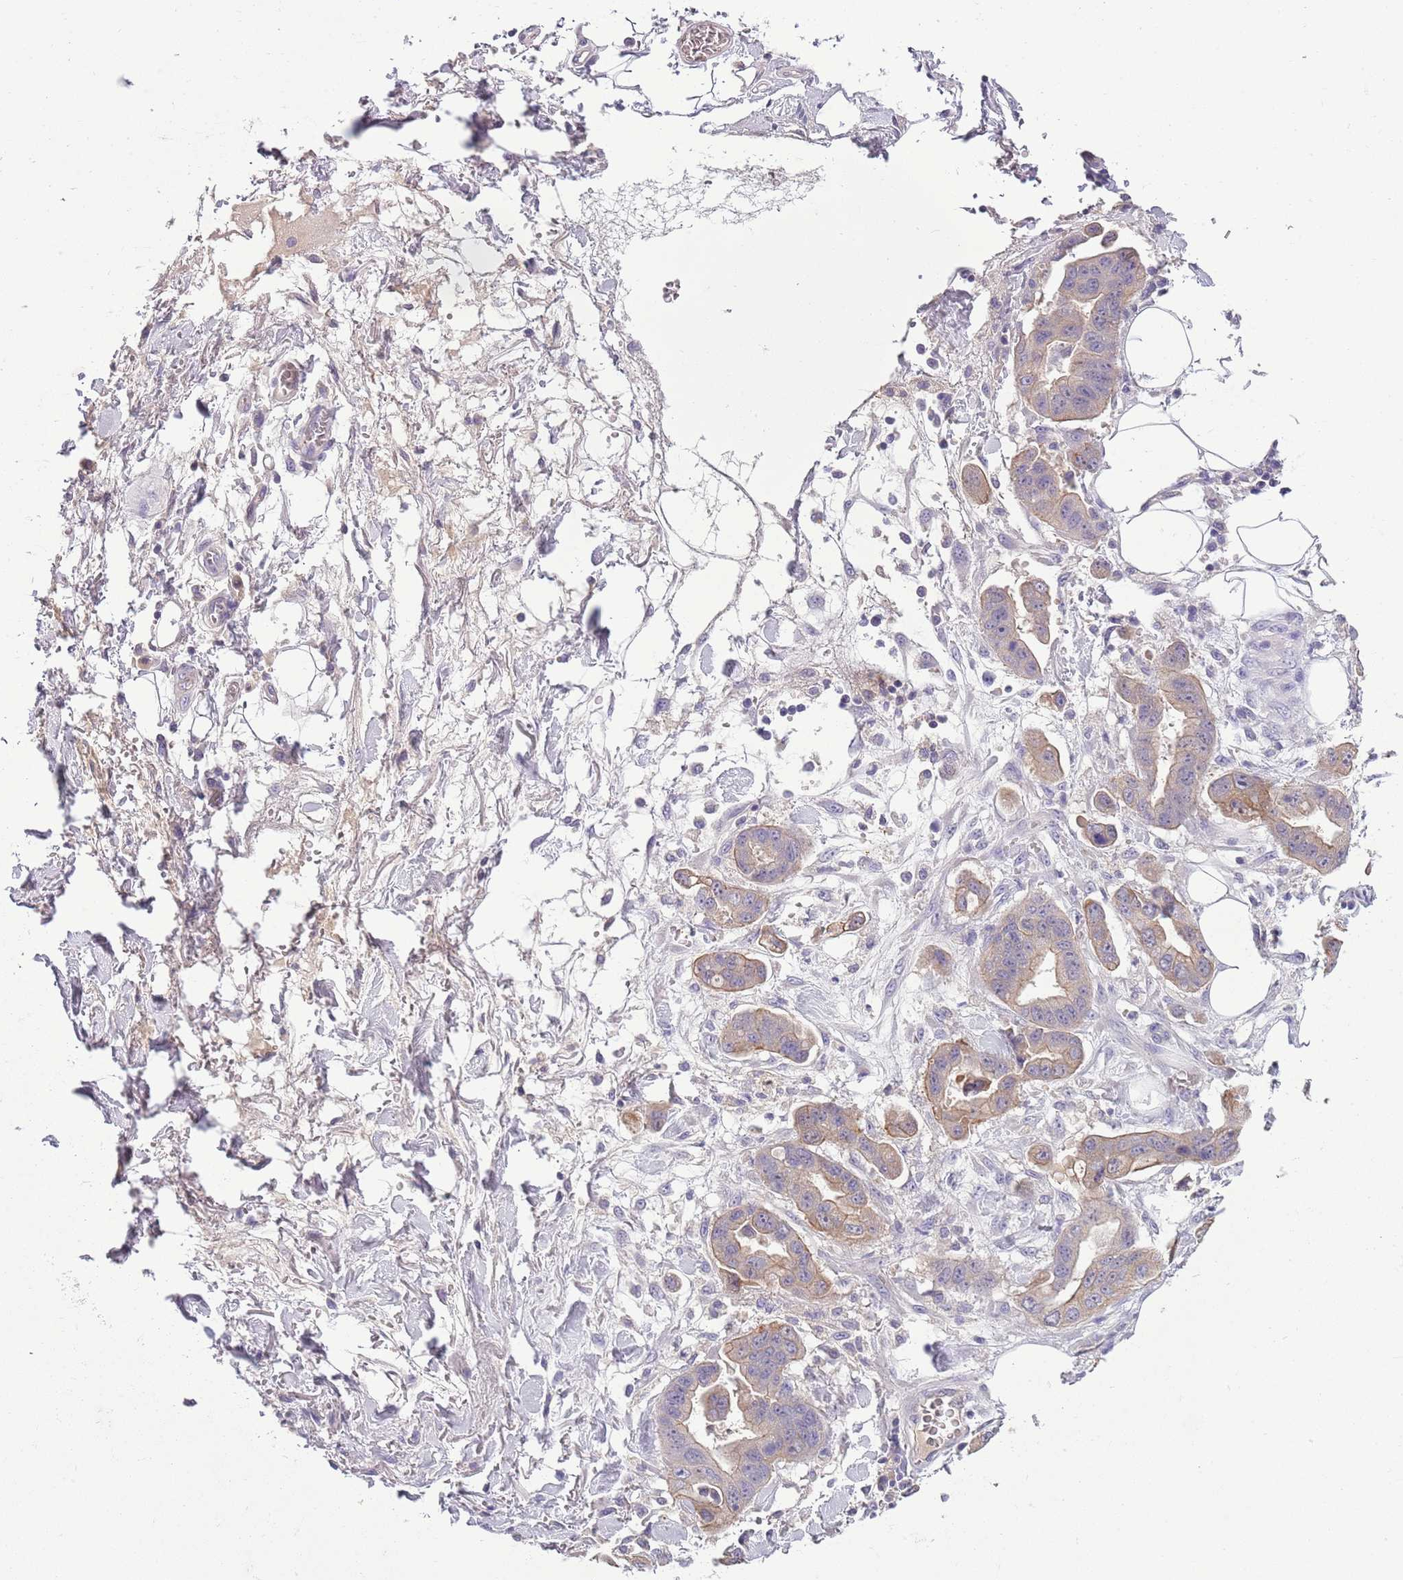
{"staining": {"intensity": "moderate", "quantity": "25%-75%", "location": "cytoplasmic/membranous"}, "tissue": "stomach cancer", "cell_type": "Tumor cells", "image_type": "cancer", "snomed": [{"axis": "morphology", "description": "Adenocarcinoma, NOS"}, {"axis": "topography", "description": "Stomach"}], "caption": "Stomach cancer stained for a protein shows moderate cytoplasmic/membranous positivity in tumor cells.", "gene": "HES3", "patient": {"sex": "male", "age": 62}}